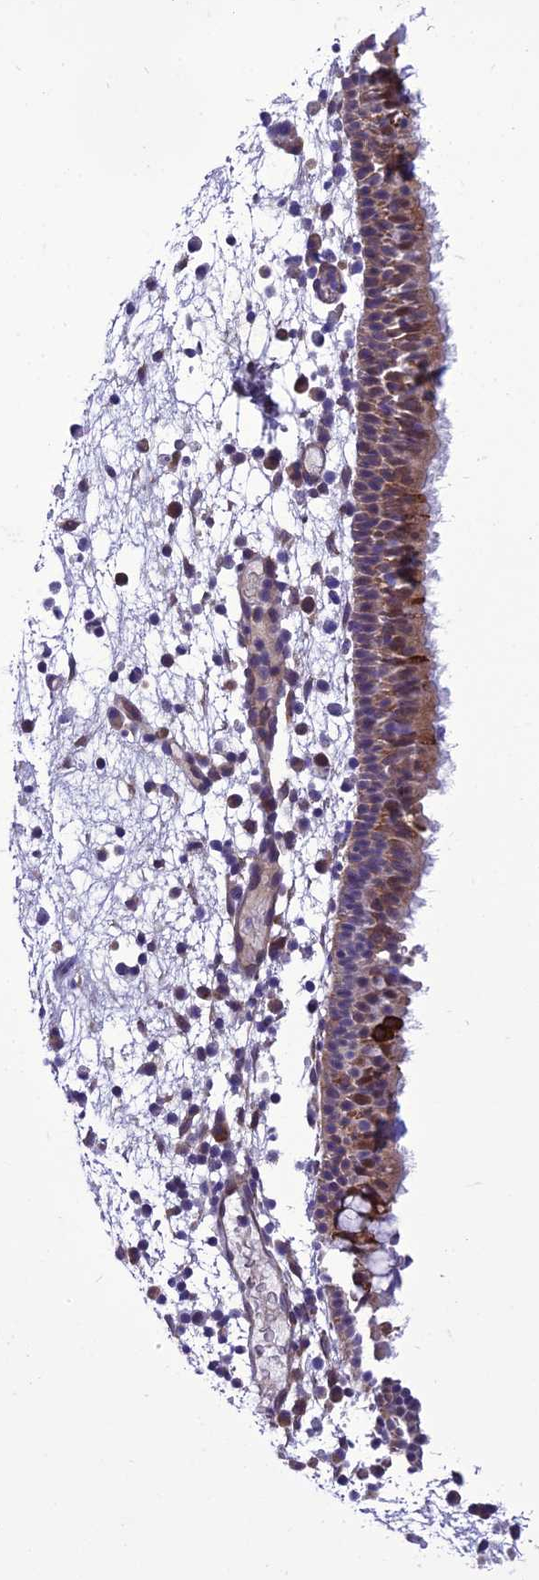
{"staining": {"intensity": "moderate", "quantity": ">75%", "location": "cytoplasmic/membranous"}, "tissue": "nasopharynx", "cell_type": "Respiratory epithelial cells", "image_type": "normal", "snomed": [{"axis": "morphology", "description": "Normal tissue, NOS"}, {"axis": "morphology", "description": "Inflammation, NOS"}, {"axis": "morphology", "description": "Malignant melanoma, Metastatic site"}, {"axis": "topography", "description": "Nasopharynx"}], "caption": "Immunohistochemical staining of unremarkable nasopharynx displays medium levels of moderate cytoplasmic/membranous staining in approximately >75% of respiratory epithelial cells.", "gene": "GAB4", "patient": {"sex": "male", "age": 70}}